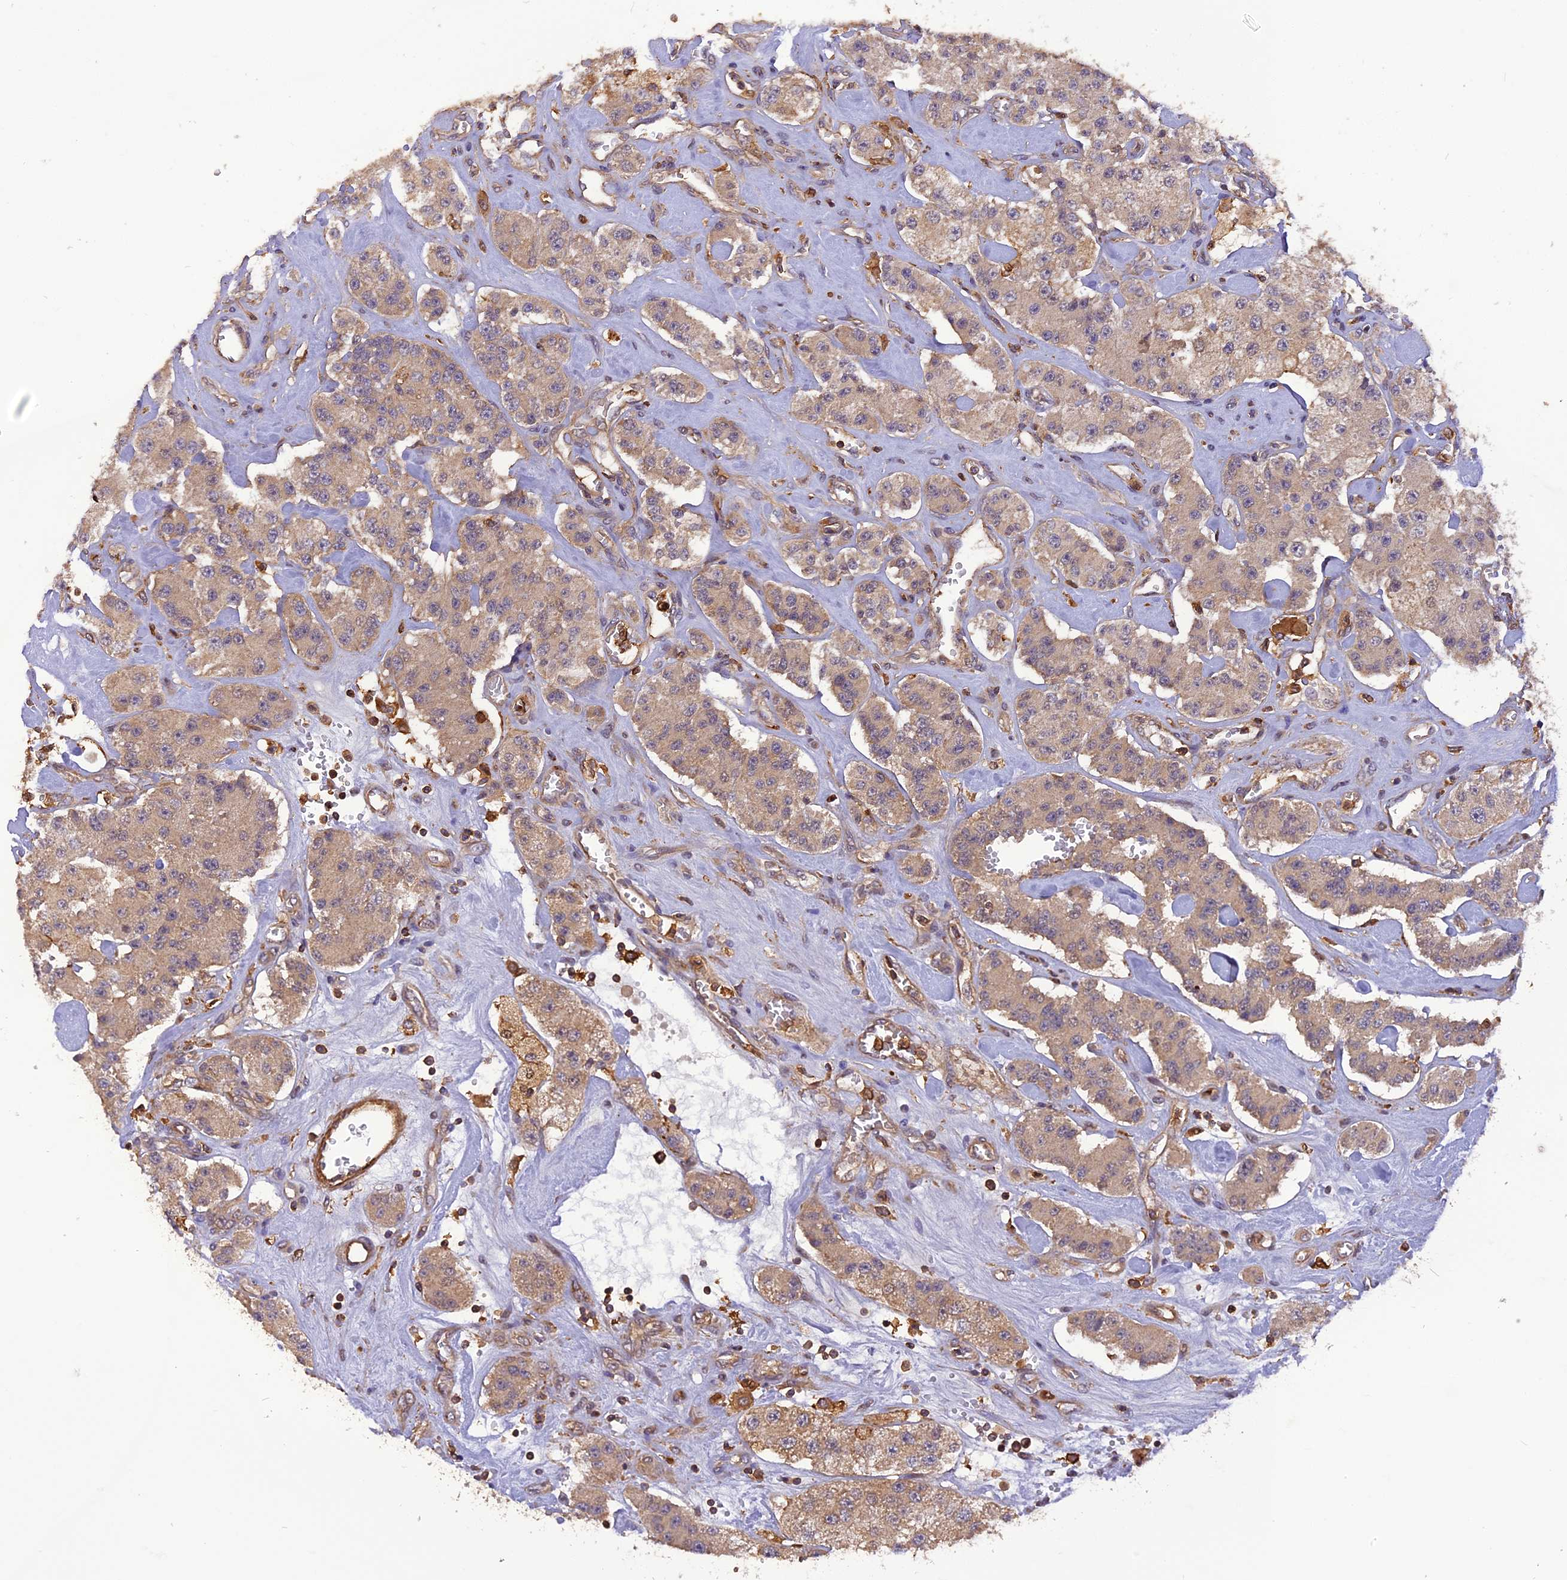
{"staining": {"intensity": "weak", "quantity": ">75%", "location": "cytoplasmic/membranous"}, "tissue": "carcinoid", "cell_type": "Tumor cells", "image_type": "cancer", "snomed": [{"axis": "morphology", "description": "Carcinoid, malignant, NOS"}, {"axis": "topography", "description": "Pancreas"}], "caption": "Approximately >75% of tumor cells in human carcinoid exhibit weak cytoplasmic/membranous protein expression as visualized by brown immunohistochemical staining.", "gene": "STOML1", "patient": {"sex": "male", "age": 41}}